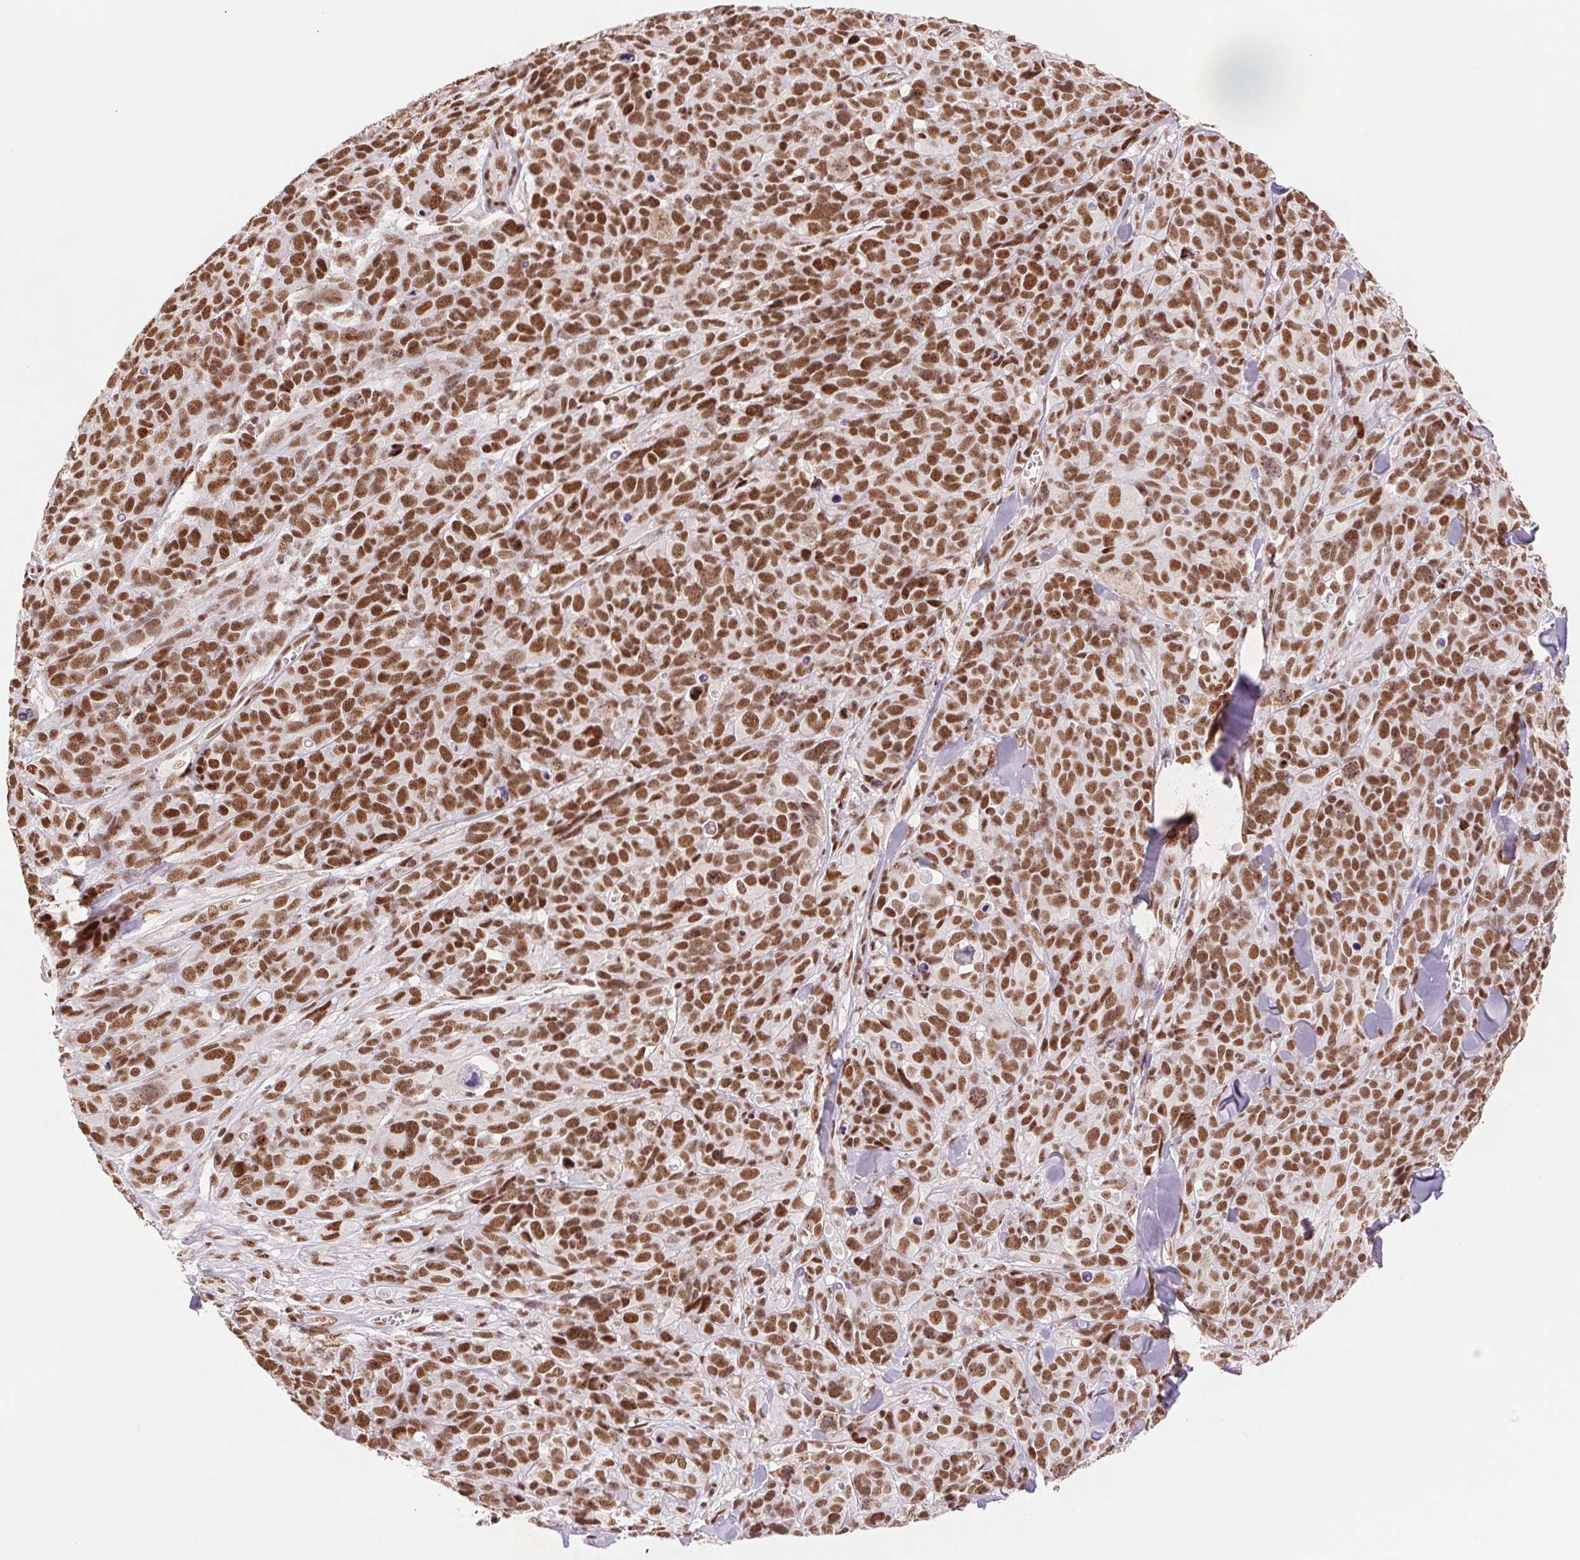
{"staining": {"intensity": "strong", "quantity": ">75%", "location": "nuclear"}, "tissue": "melanoma", "cell_type": "Tumor cells", "image_type": "cancer", "snomed": [{"axis": "morphology", "description": "Malignant melanoma, NOS"}, {"axis": "topography", "description": "Skin"}], "caption": "A brown stain shows strong nuclear expression of a protein in malignant melanoma tumor cells.", "gene": "SREK1", "patient": {"sex": "male", "age": 51}}